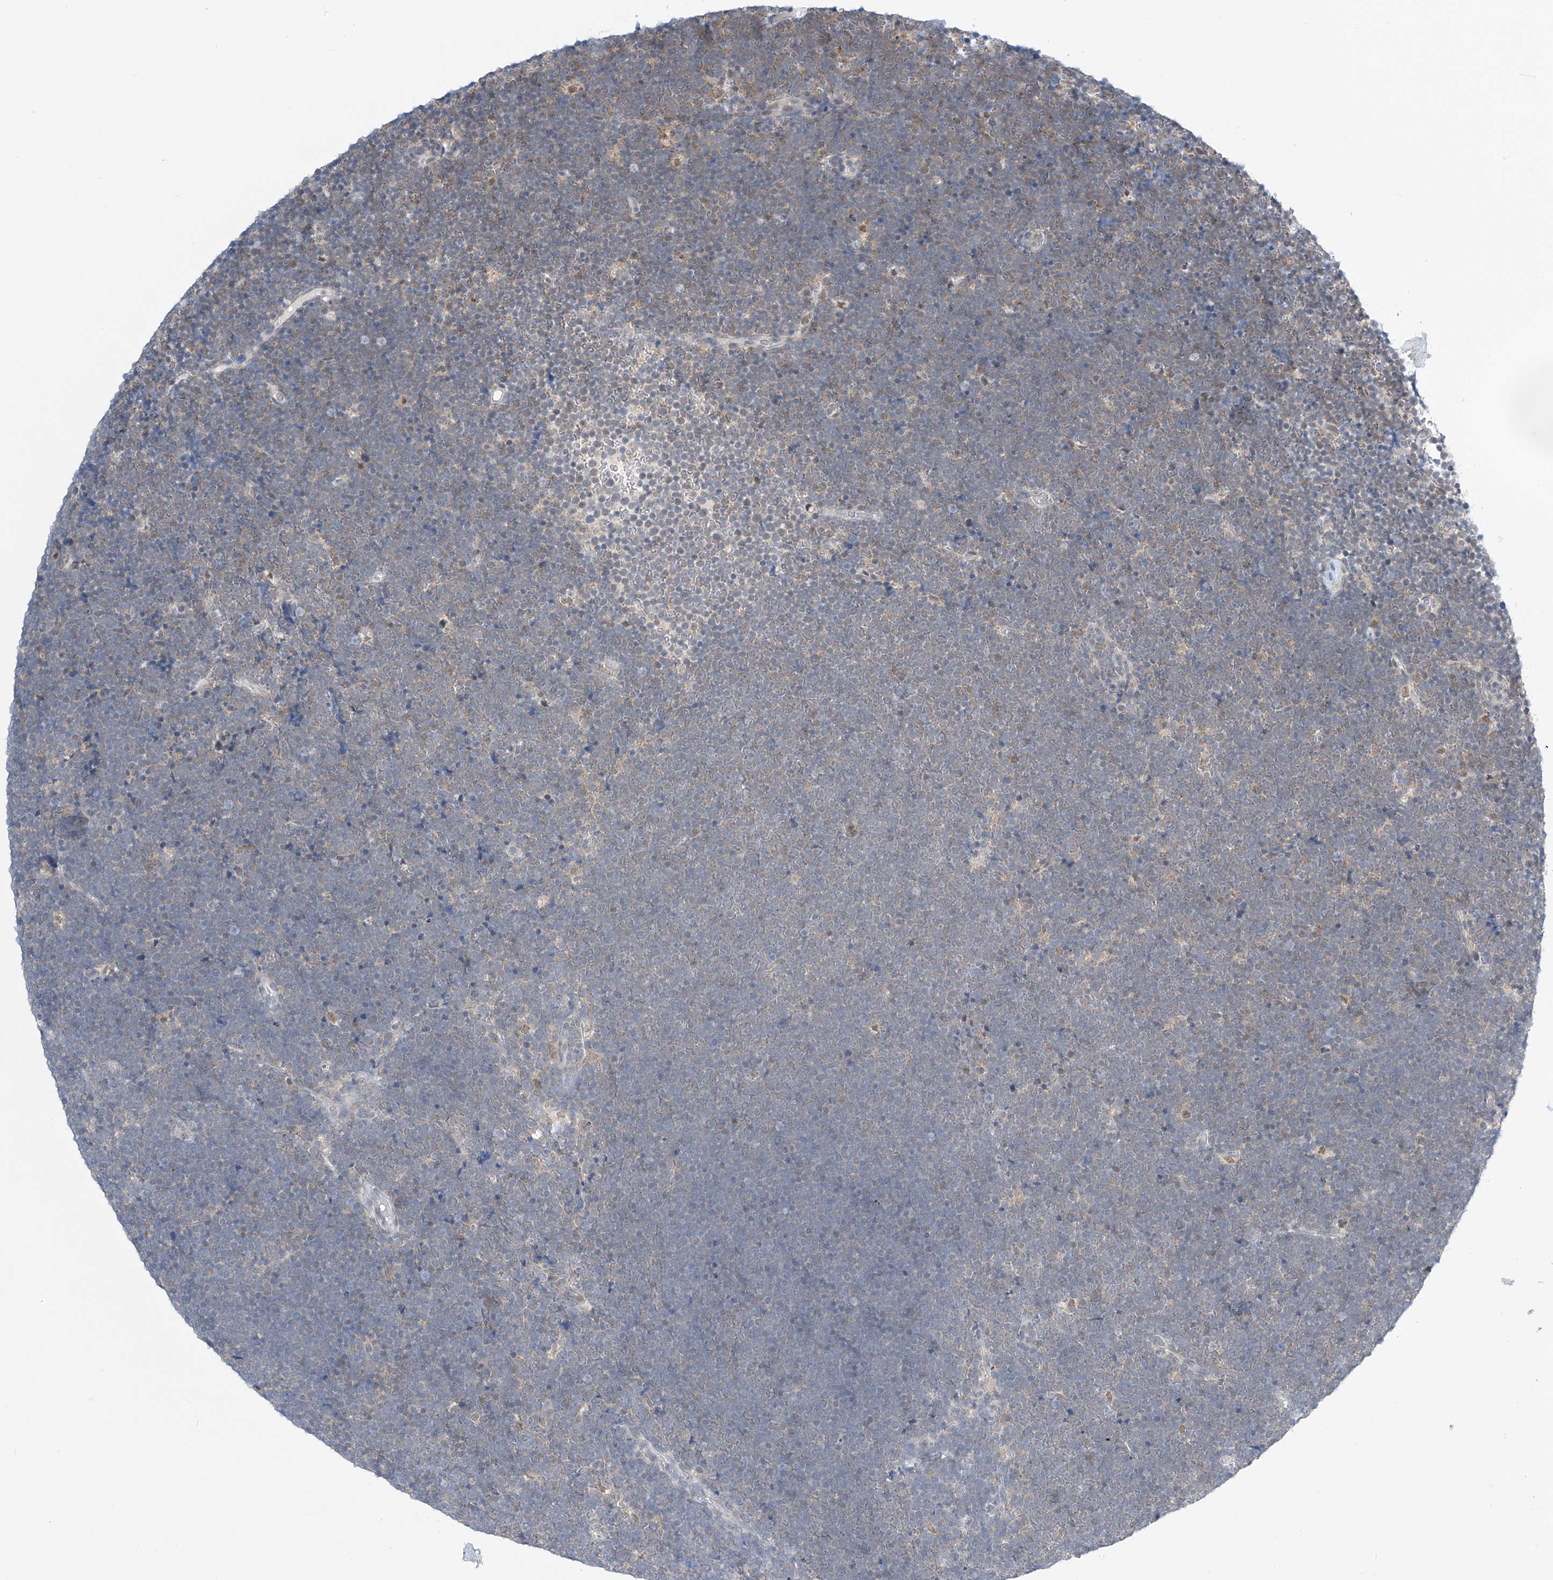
{"staining": {"intensity": "negative", "quantity": "none", "location": "none"}, "tissue": "lymphoma", "cell_type": "Tumor cells", "image_type": "cancer", "snomed": [{"axis": "morphology", "description": "Malignant lymphoma, non-Hodgkin's type, High grade"}, {"axis": "topography", "description": "Lymph node"}], "caption": "Tumor cells show no significant protein expression in lymphoma.", "gene": "APLF", "patient": {"sex": "male", "age": 13}}